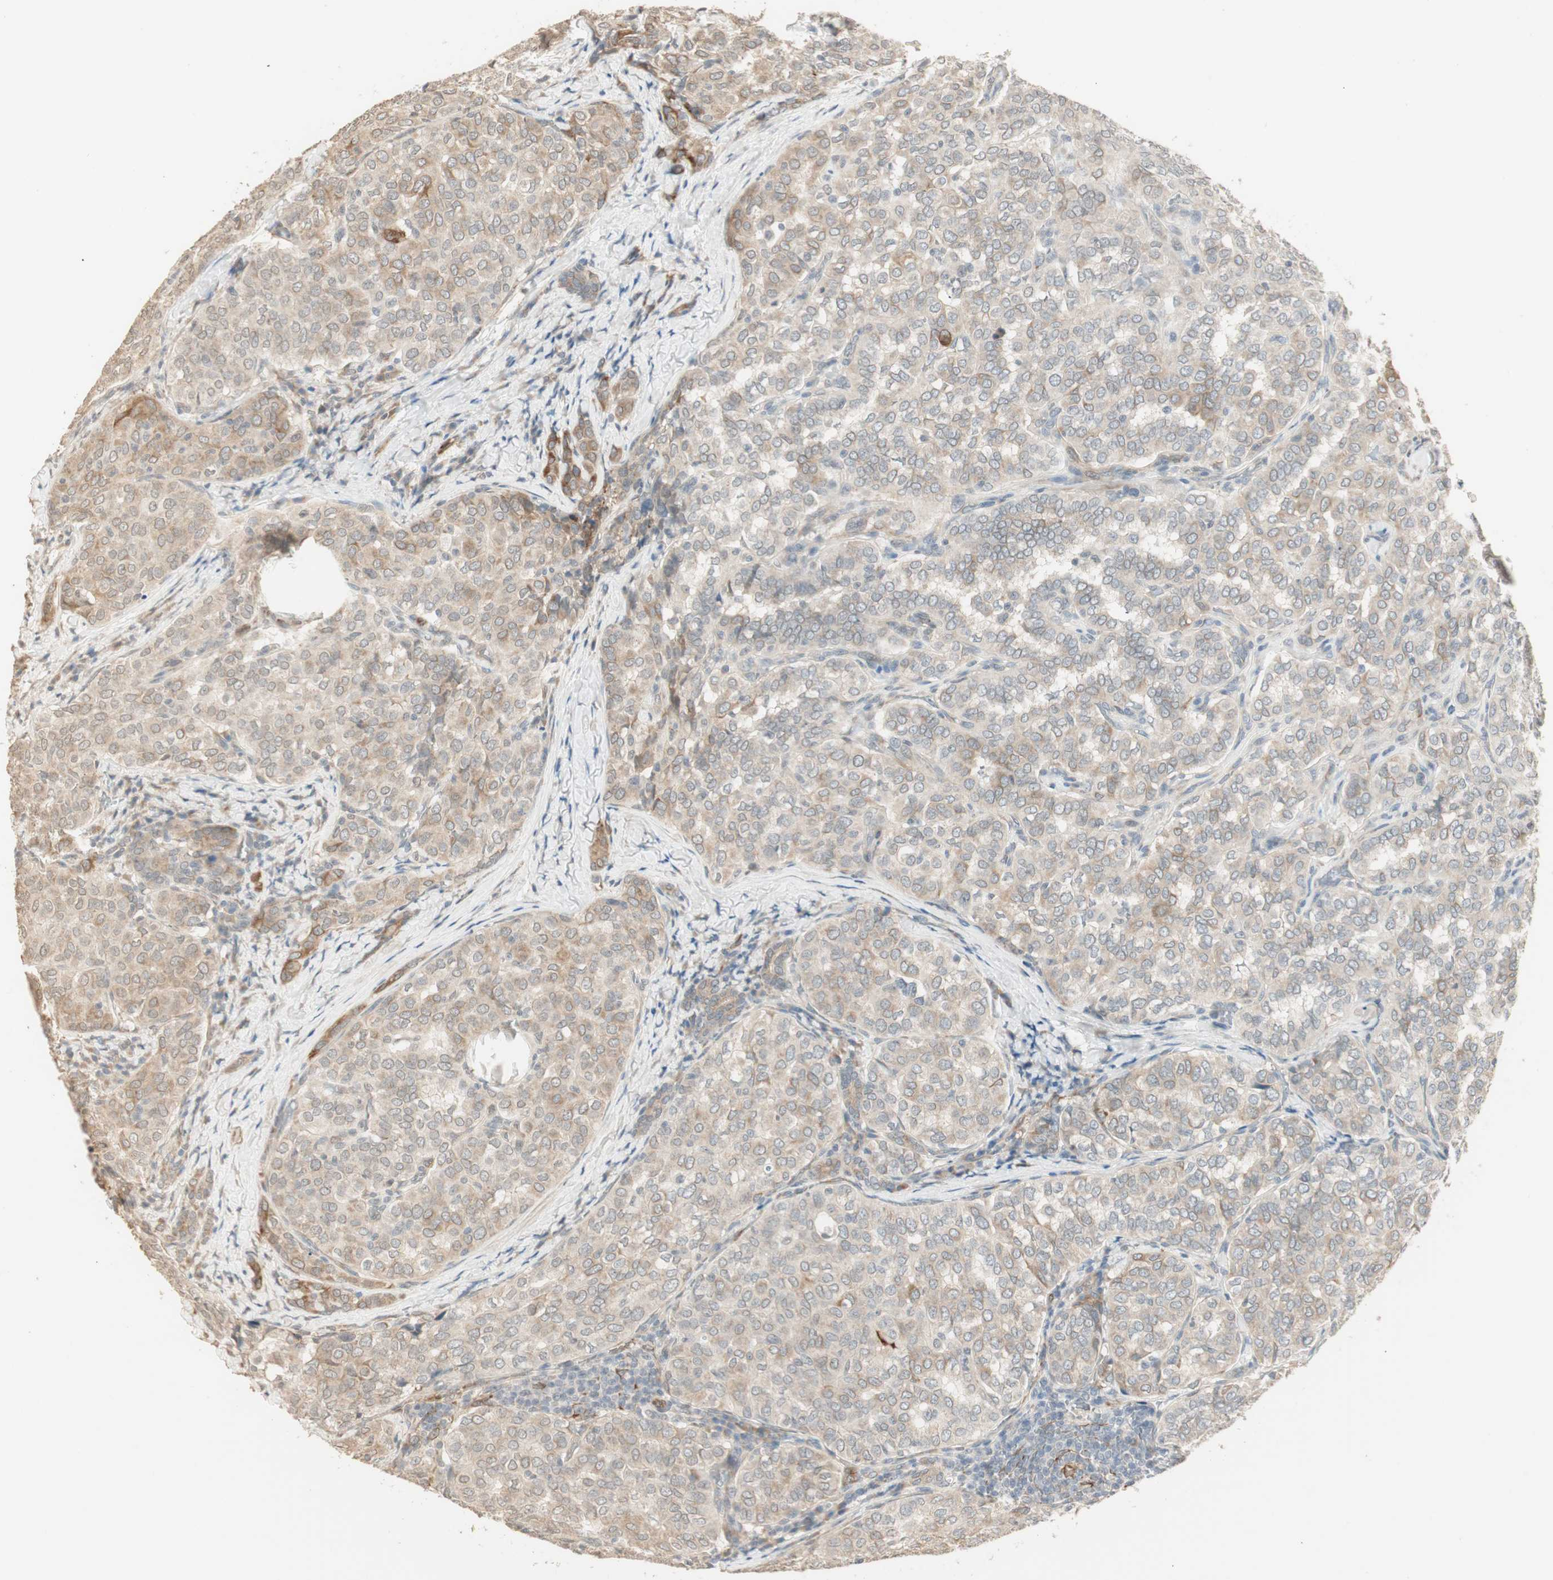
{"staining": {"intensity": "weak", "quantity": ">75%", "location": "cytoplasmic/membranous"}, "tissue": "thyroid cancer", "cell_type": "Tumor cells", "image_type": "cancer", "snomed": [{"axis": "morphology", "description": "Normal tissue, NOS"}, {"axis": "morphology", "description": "Papillary adenocarcinoma, NOS"}, {"axis": "topography", "description": "Thyroid gland"}], "caption": "Weak cytoplasmic/membranous positivity for a protein is appreciated in approximately >75% of tumor cells of papillary adenocarcinoma (thyroid) using immunohistochemistry.", "gene": "TASOR", "patient": {"sex": "female", "age": 30}}